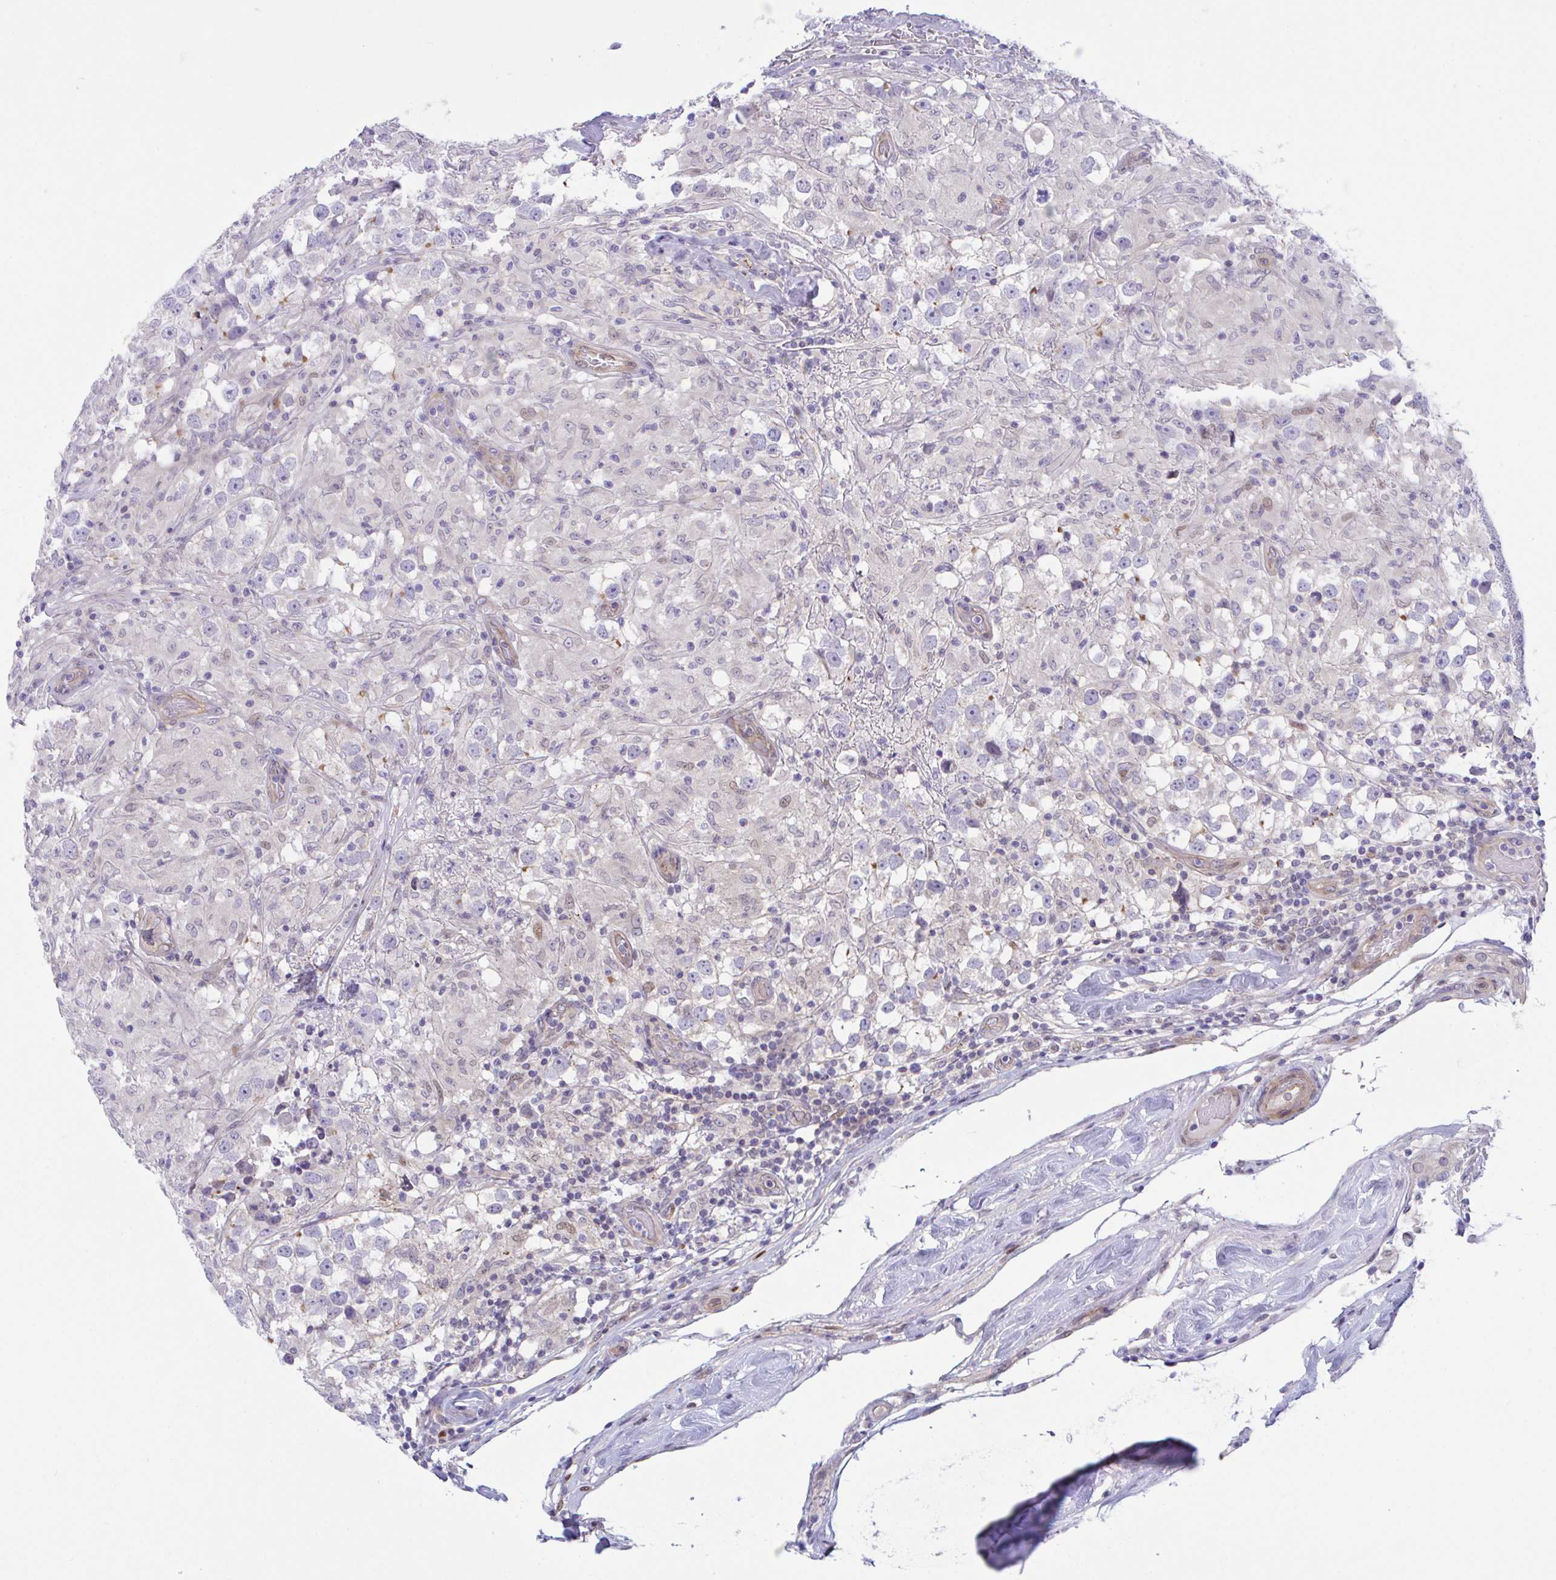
{"staining": {"intensity": "negative", "quantity": "none", "location": "none"}, "tissue": "testis cancer", "cell_type": "Tumor cells", "image_type": "cancer", "snomed": [{"axis": "morphology", "description": "Seminoma, NOS"}, {"axis": "topography", "description": "Testis"}], "caption": "DAB (3,3'-diaminobenzidine) immunohistochemical staining of testis cancer (seminoma) exhibits no significant positivity in tumor cells.", "gene": "ZBED3", "patient": {"sex": "male", "age": 46}}